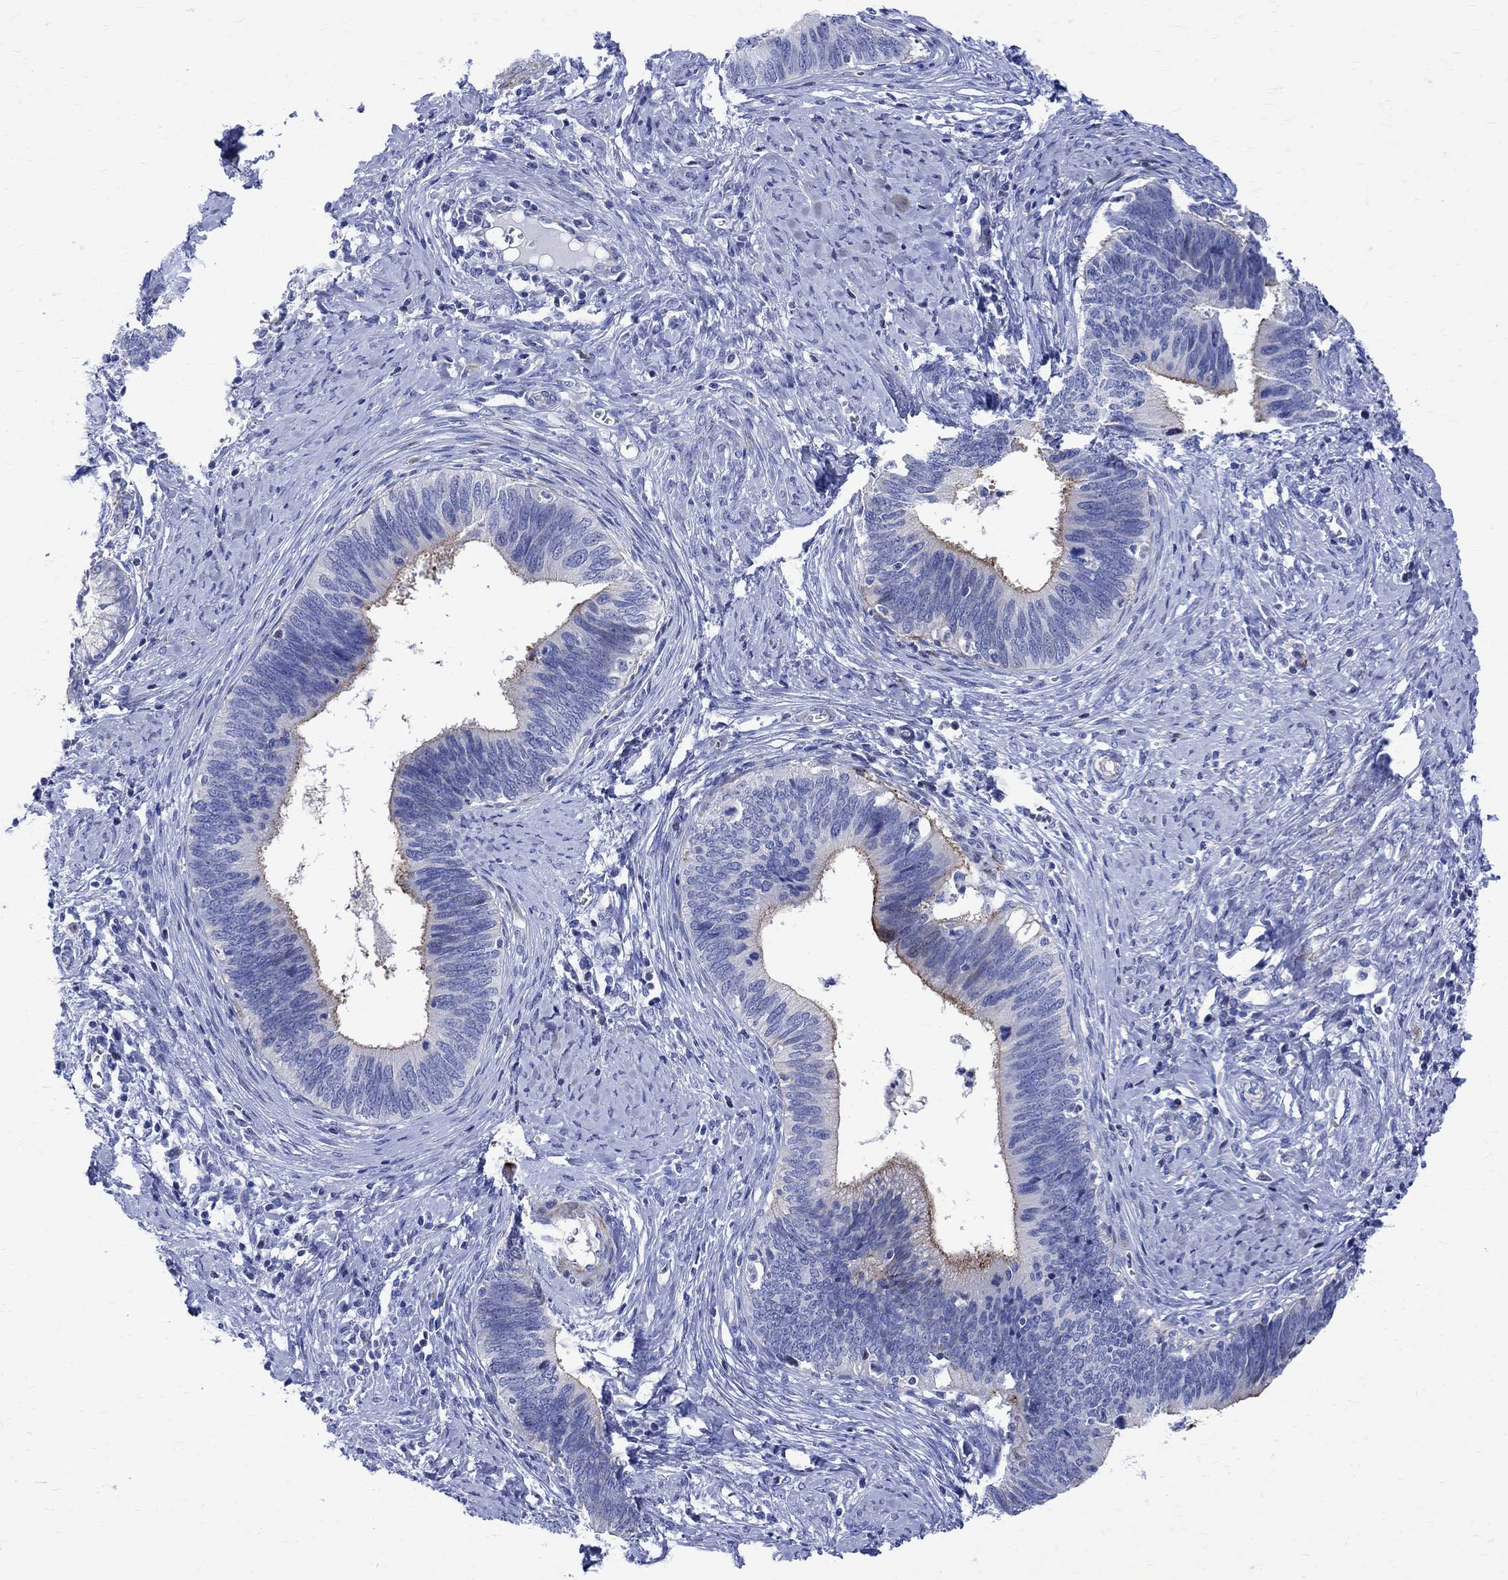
{"staining": {"intensity": "moderate", "quantity": "<25%", "location": "cytoplasmic/membranous"}, "tissue": "cervical cancer", "cell_type": "Tumor cells", "image_type": "cancer", "snomed": [{"axis": "morphology", "description": "Adenocarcinoma, NOS"}, {"axis": "topography", "description": "Cervix"}], "caption": "Immunohistochemical staining of adenocarcinoma (cervical) displays low levels of moderate cytoplasmic/membranous protein expression in approximately <25% of tumor cells. The staining was performed using DAB to visualize the protein expression in brown, while the nuclei were stained in blue with hematoxylin (Magnification: 20x).", "gene": "PARVB", "patient": {"sex": "female", "age": 42}}